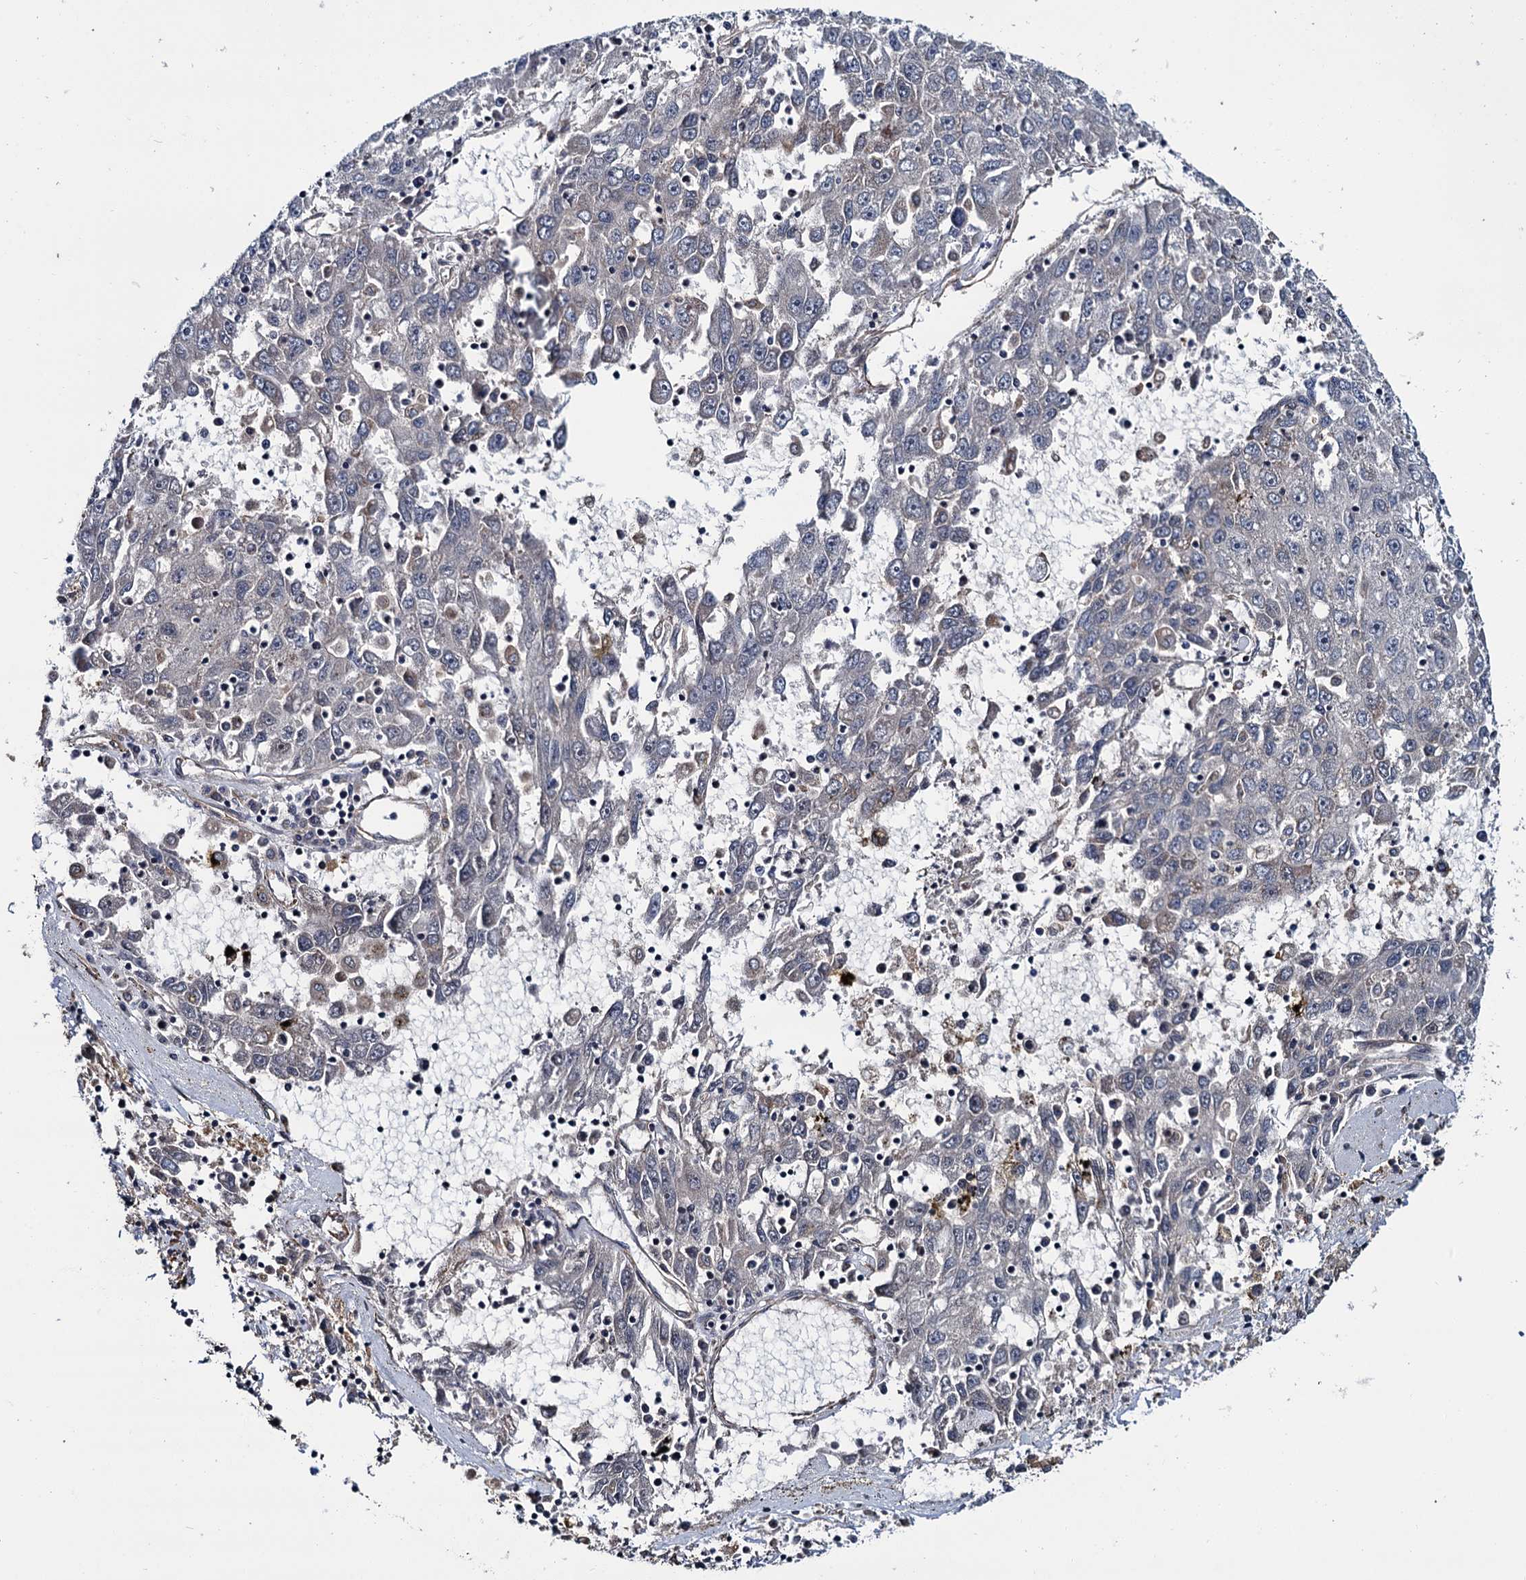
{"staining": {"intensity": "negative", "quantity": "none", "location": "none"}, "tissue": "liver cancer", "cell_type": "Tumor cells", "image_type": "cancer", "snomed": [{"axis": "morphology", "description": "Carcinoma, Hepatocellular, NOS"}, {"axis": "topography", "description": "Liver"}], "caption": "Immunohistochemistry (IHC) photomicrograph of human liver cancer stained for a protein (brown), which demonstrates no expression in tumor cells. The staining is performed using DAB brown chromogen with nuclei counter-stained in using hematoxylin.", "gene": "ZFYVE19", "patient": {"sex": "male", "age": 49}}